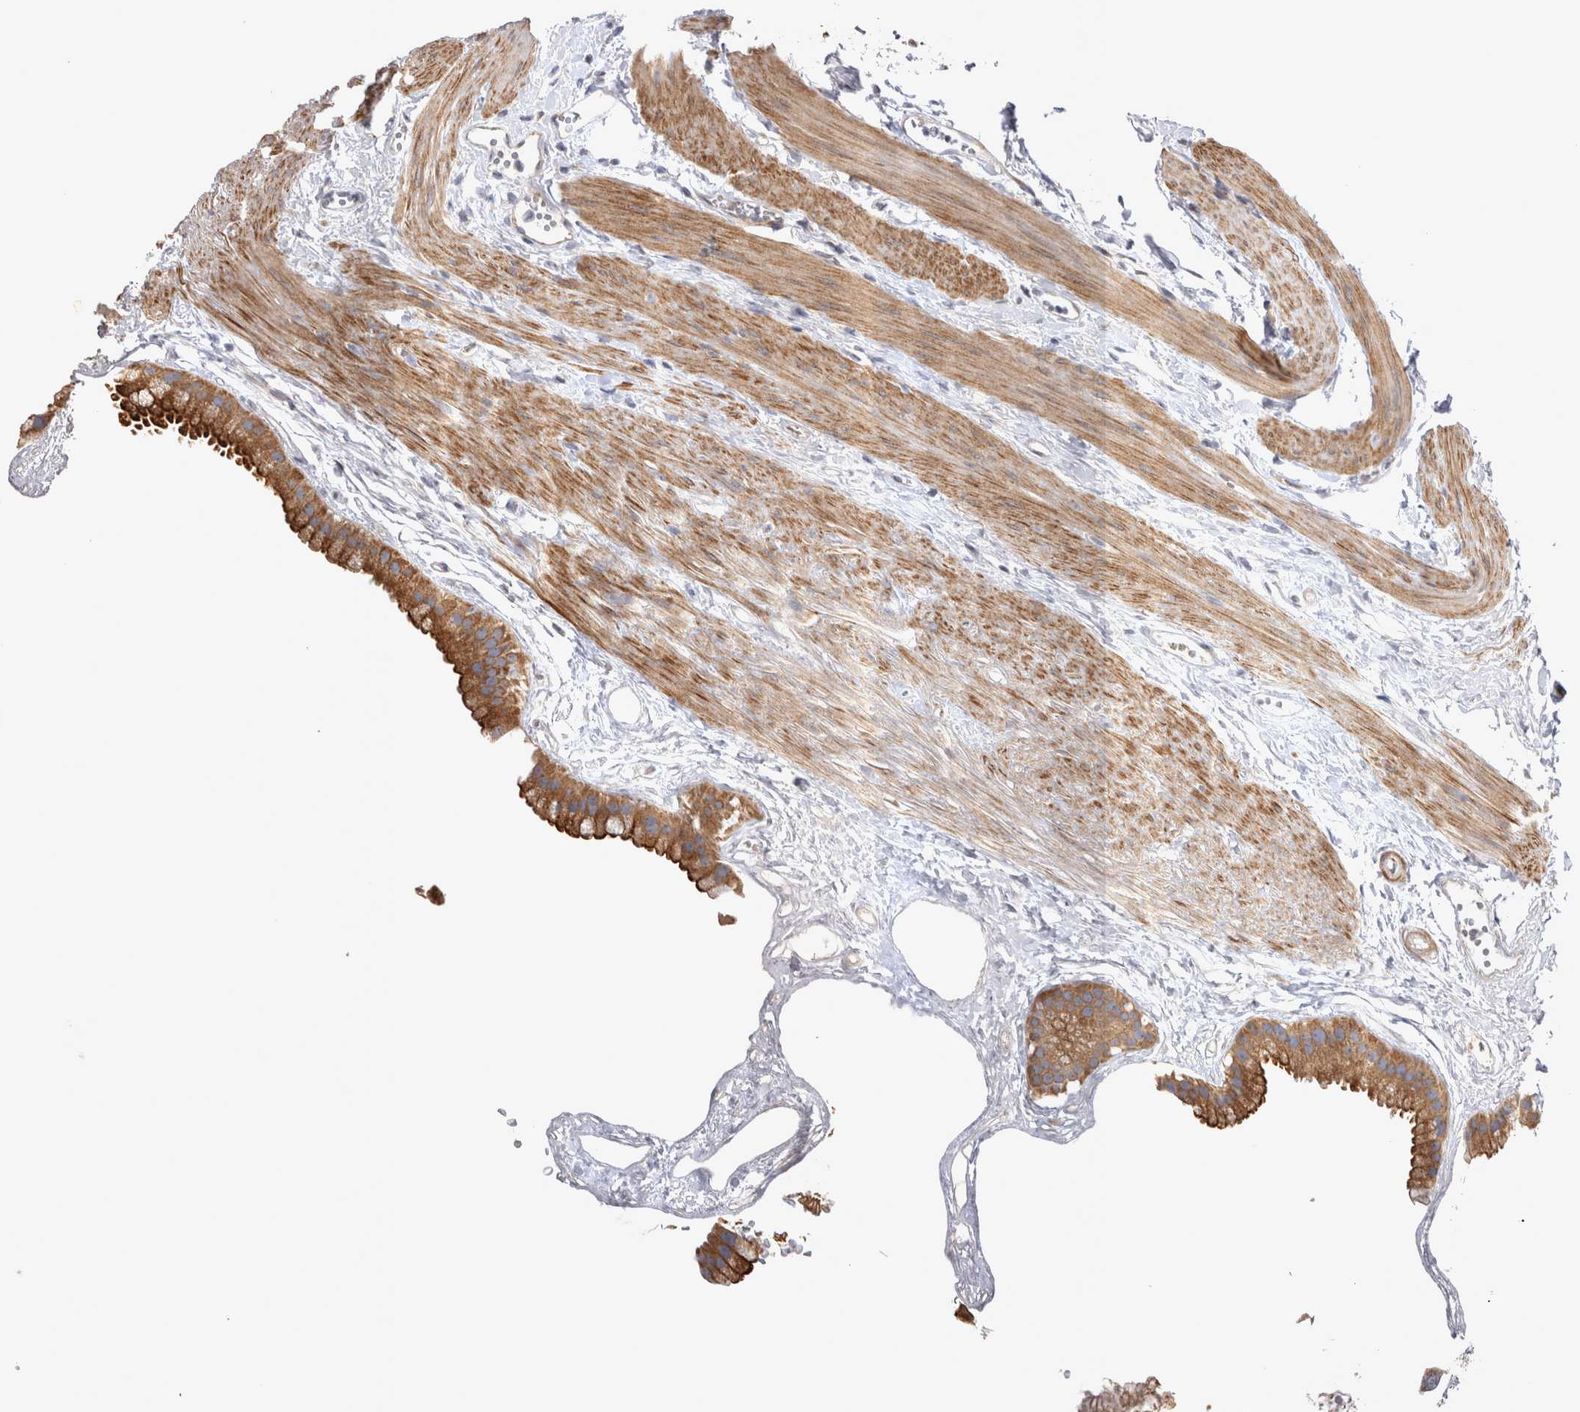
{"staining": {"intensity": "moderate", "quantity": ">75%", "location": "cytoplasmic/membranous"}, "tissue": "gallbladder", "cell_type": "Glandular cells", "image_type": "normal", "snomed": [{"axis": "morphology", "description": "Normal tissue, NOS"}, {"axis": "topography", "description": "Gallbladder"}], "caption": "Immunohistochemistry staining of unremarkable gallbladder, which reveals medium levels of moderate cytoplasmic/membranous expression in approximately >75% of glandular cells indicating moderate cytoplasmic/membranous protein positivity. The staining was performed using DAB (brown) for protein detection and nuclei were counterstained in hematoxylin (blue).", "gene": "TSPOAP1", "patient": {"sex": "female", "age": 64}}